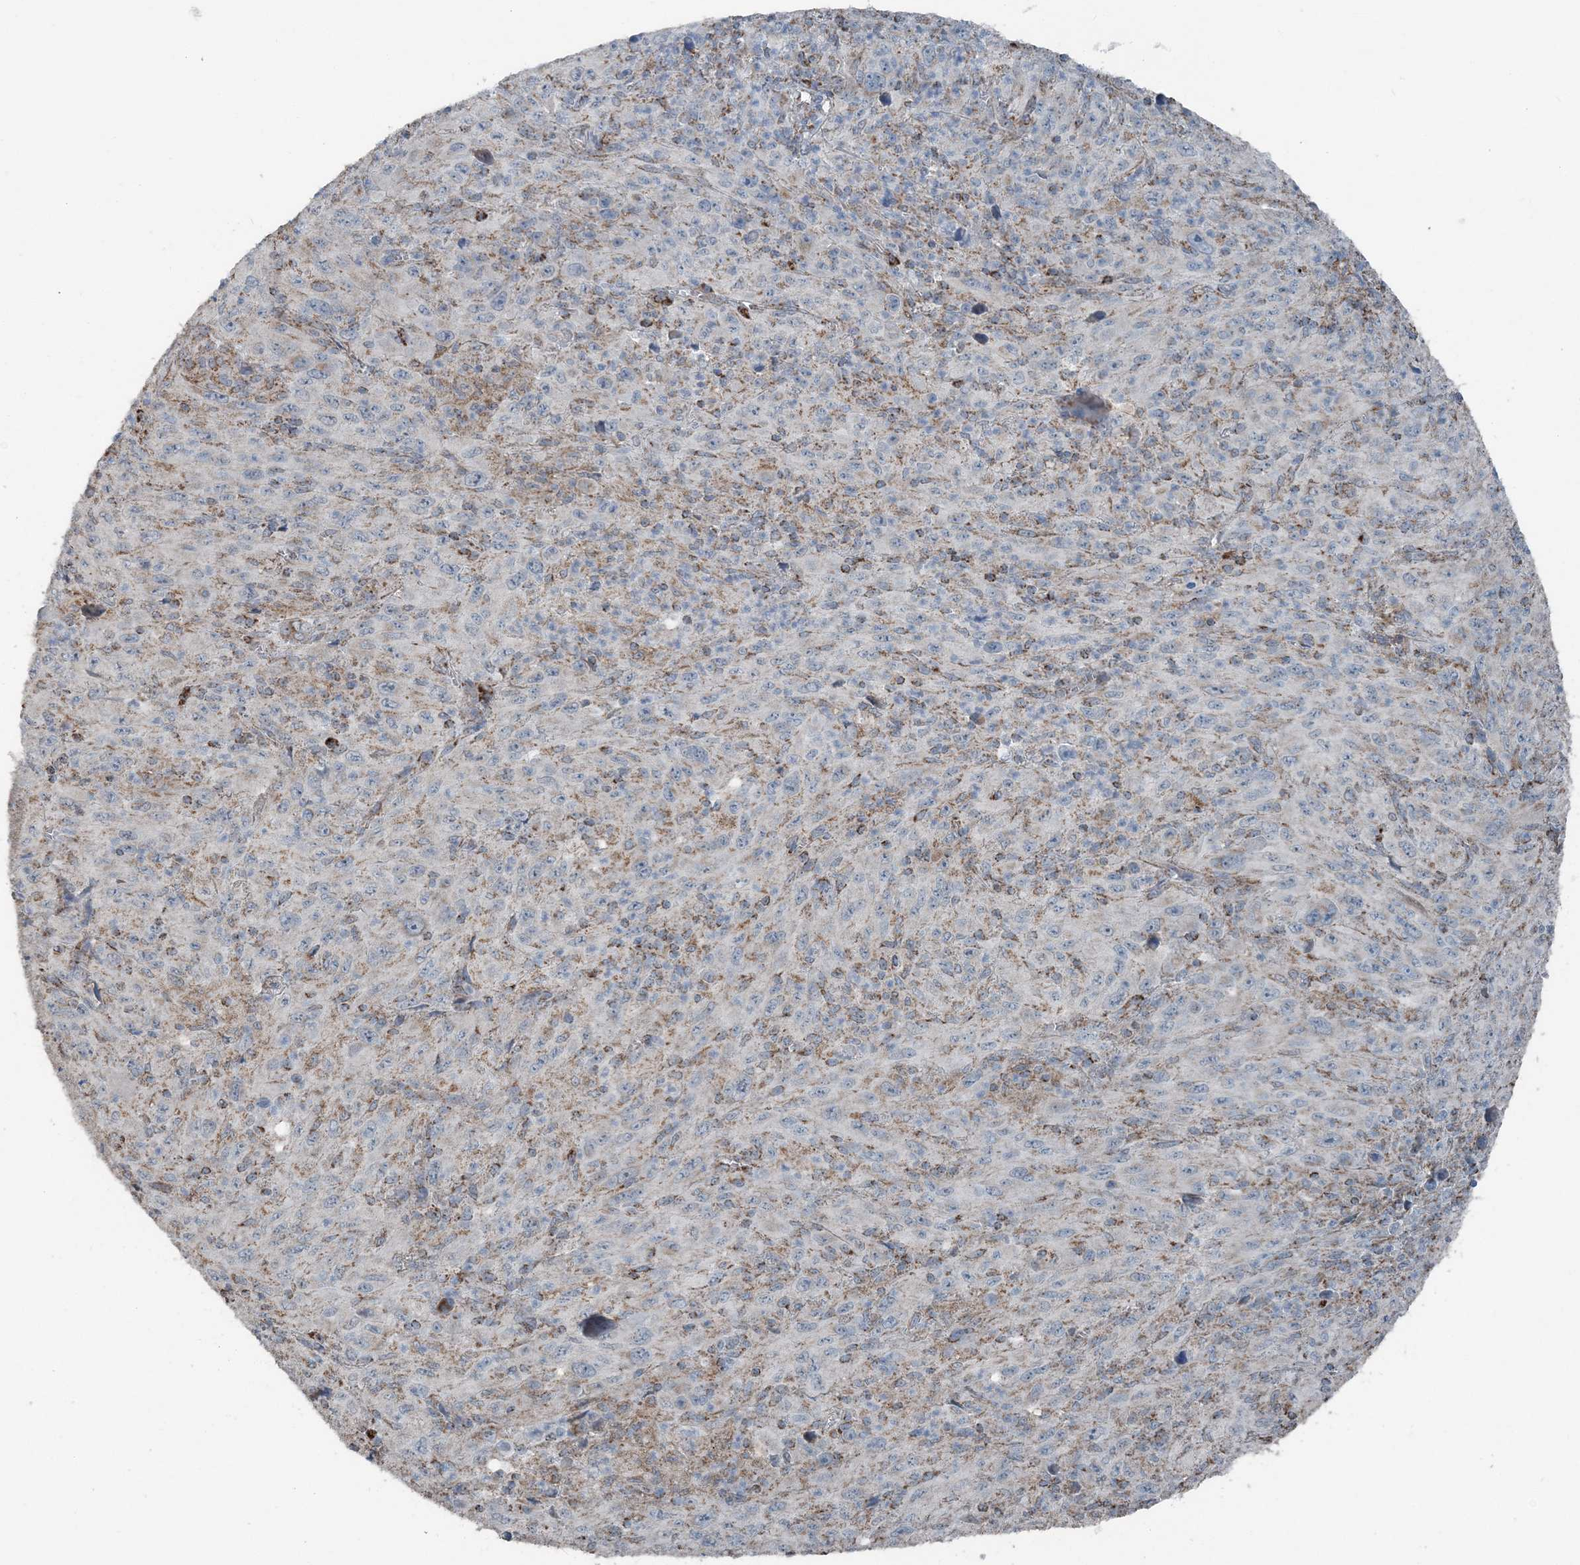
{"staining": {"intensity": "weak", "quantity": "25%-75%", "location": "cytoplasmic/membranous"}, "tissue": "melanoma", "cell_type": "Tumor cells", "image_type": "cancer", "snomed": [{"axis": "morphology", "description": "Malignant melanoma, Metastatic site"}, {"axis": "topography", "description": "Skin"}], "caption": "Immunohistochemistry staining of malignant melanoma (metastatic site), which reveals low levels of weak cytoplasmic/membranous expression in about 25%-75% of tumor cells indicating weak cytoplasmic/membranous protein staining. The staining was performed using DAB (3,3'-diaminobenzidine) (brown) for protein detection and nuclei were counterstained in hematoxylin (blue).", "gene": "SUCLG1", "patient": {"sex": "female", "age": 56}}